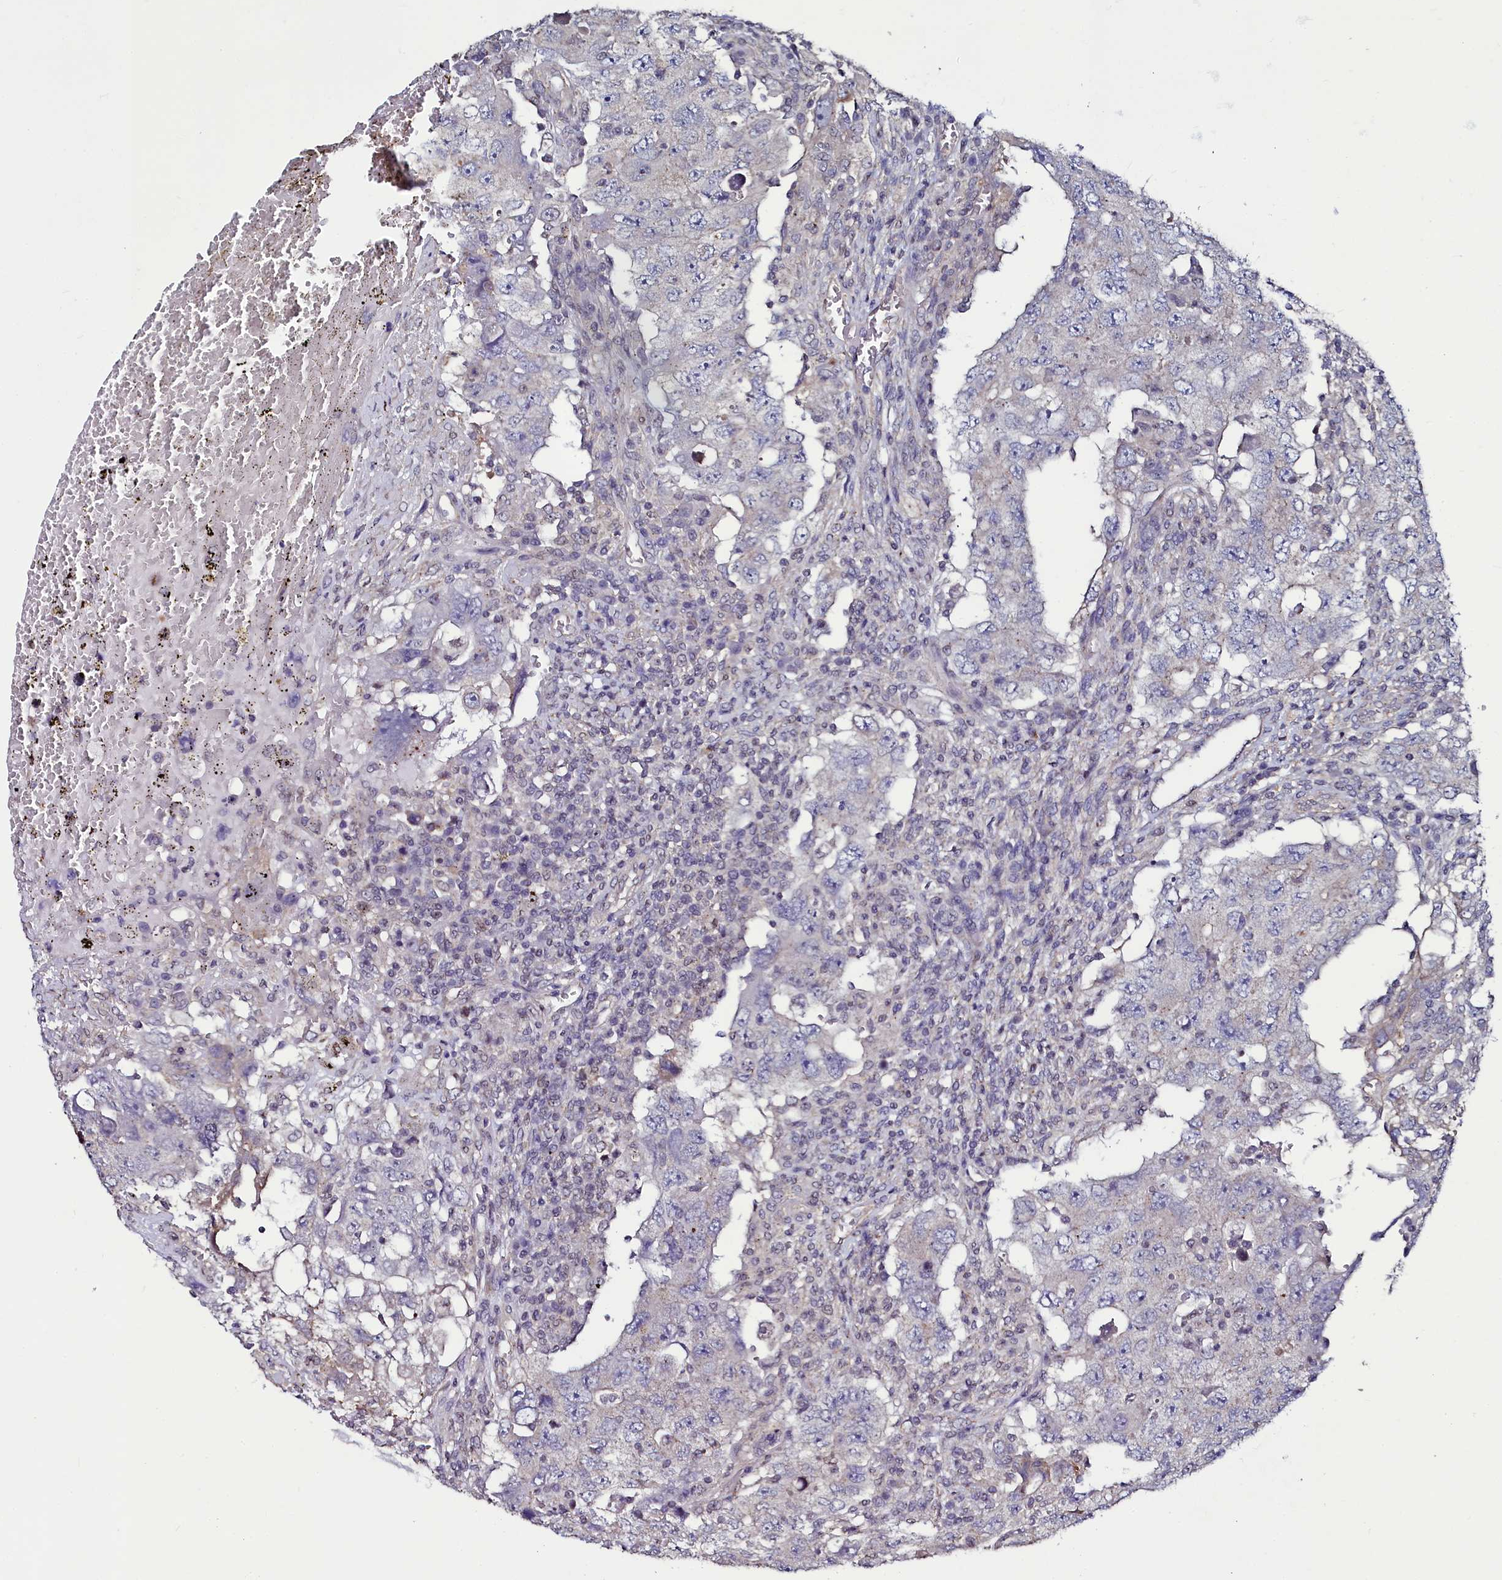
{"staining": {"intensity": "weak", "quantity": "<25%", "location": "cytoplasmic/membranous"}, "tissue": "testis cancer", "cell_type": "Tumor cells", "image_type": "cancer", "snomed": [{"axis": "morphology", "description": "Carcinoma, Embryonal, NOS"}, {"axis": "topography", "description": "Testis"}], "caption": "This is an immunohistochemistry (IHC) micrograph of human testis cancer. There is no staining in tumor cells.", "gene": "USPL1", "patient": {"sex": "male", "age": 26}}